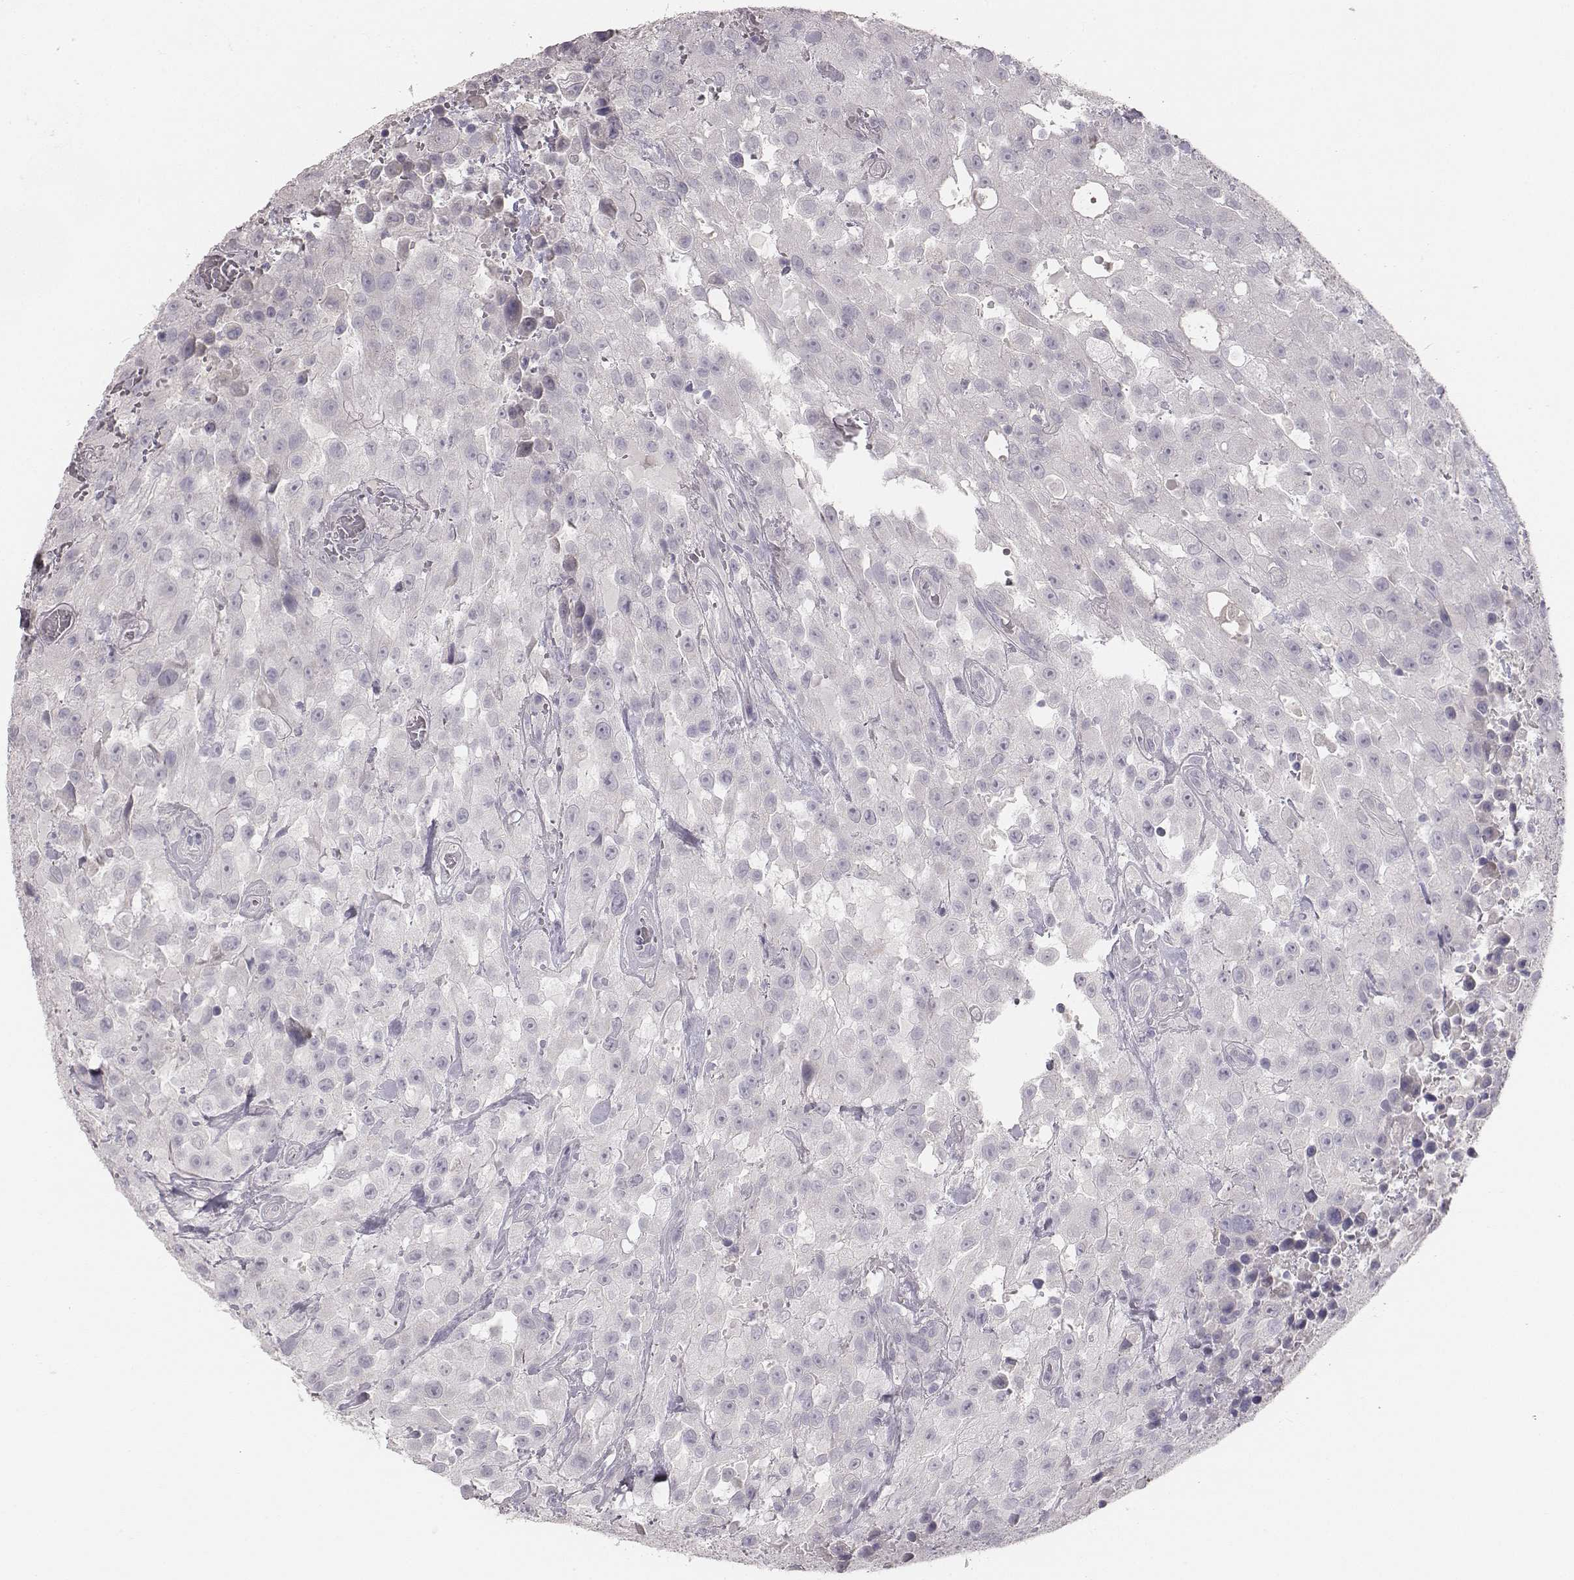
{"staining": {"intensity": "negative", "quantity": "none", "location": "none"}, "tissue": "urothelial cancer", "cell_type": "Tumor cells", "image_type": "cancer", "snomed": [{"axis": "morphology", "description": "Urothelial carcinoma, High grade"}, {"axis": "topography", "description": "Urinary bladder"}], "caption": "Tumor cells show no significant staining in urothelial carcinoma (high-grade). (Brightfield microscopy of DAB (3,3'-diaminobenzidine) IHC at high magnification).", "gene": "MYH6", "patient": {"sex": "male", "age": 79}}